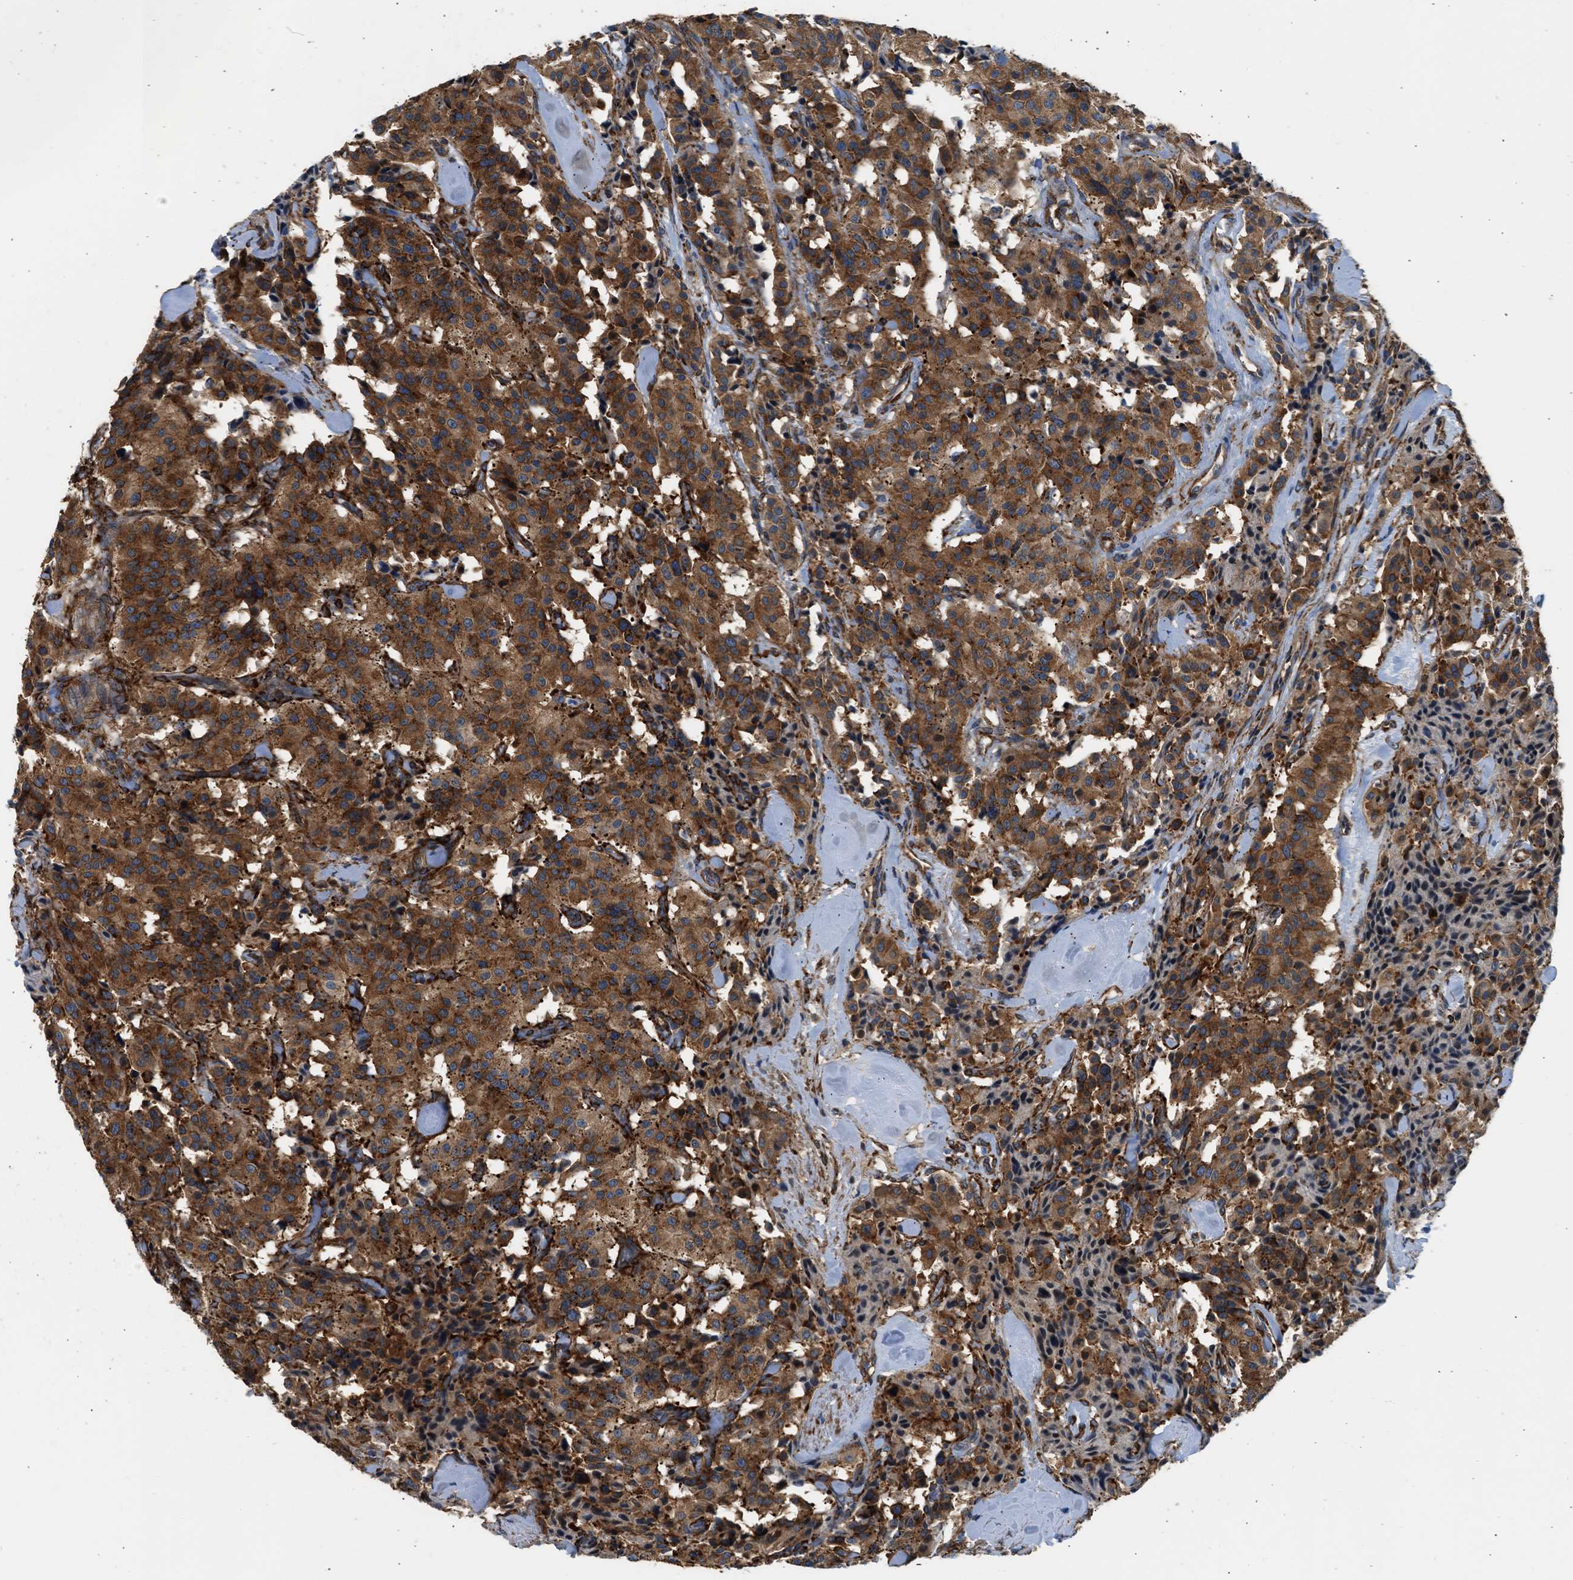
{"staining": {"intensity": "strong", "quantity": ">75%", "location": "cytoplasmic/membranous"}, "tissue": "carcinoid", "cell_type": "Tumor cells", "image_type": "cancer", "snomed": [{"axis": "morphology", "description": "Carcinoid, malignant, NOS"}, {"axis": "topography", "description": "Lung"}], "caption": "Immunohistochemical staining of carcinoid (malignant) shows high levels of strong cytoplasmic/membranous protein staining in about >75% of tumor cells. Using DAB (3,3'-diaminobenzidine) (brown) and hematoxylin (blue) stains, captured at high magnification using brightfield microscopy.", "gene": "SEPTIN2", "patient": {"sex": "male", "age": 30}}